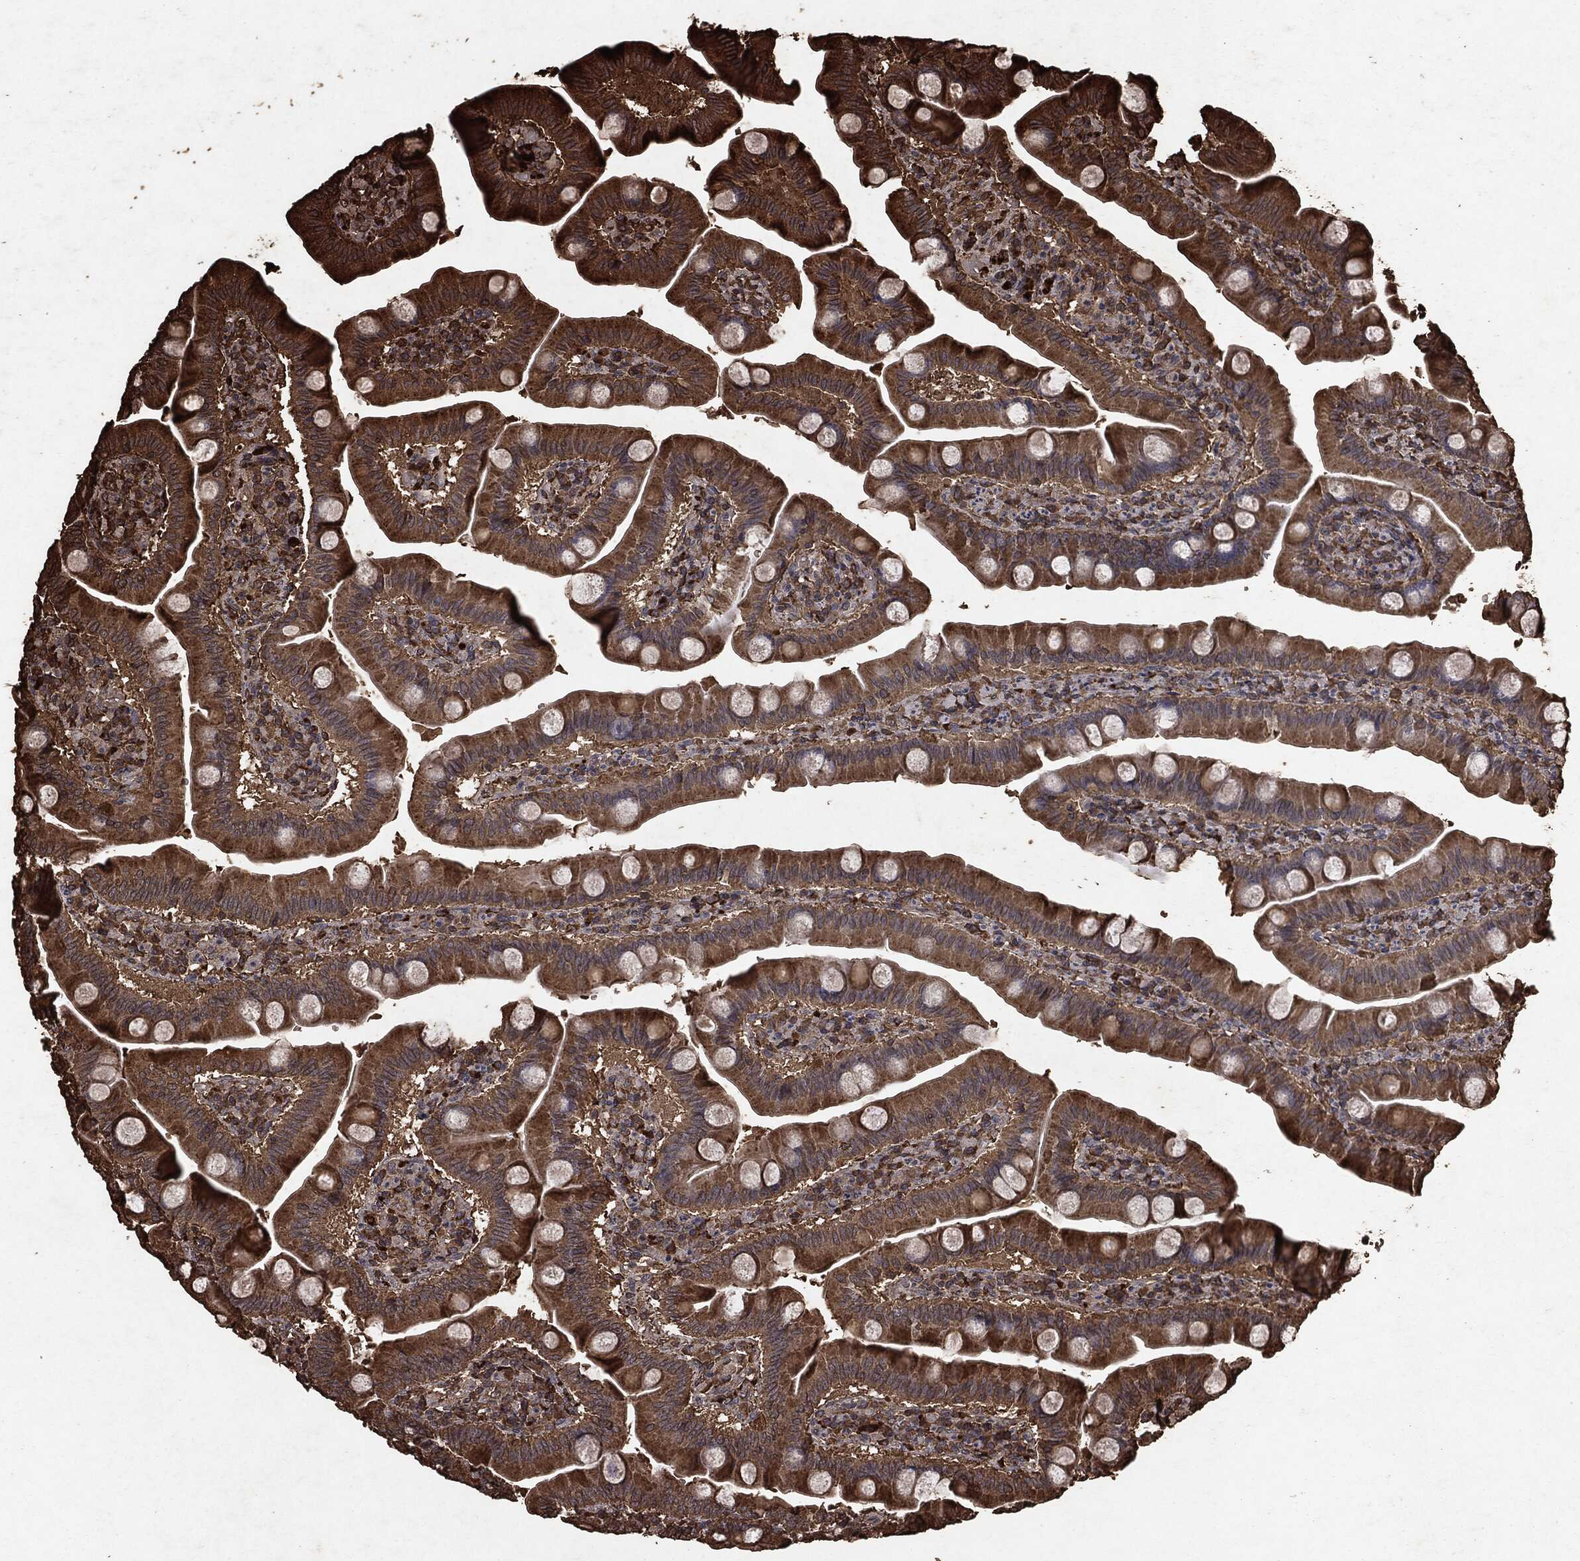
{"staining": {"intensity": "strong", "quantity": ">75%", "location": "cytoplasmic/membranous"}, "tissue": "duodenum", "cell_type": "Glandular cells", "image_type": "normal", "snomed": [{"axis": "morphology", "description": "Normal tissue, NOS"}, {"axis": "topography", "description": "Duodenum"}], "caption": "This photomicrograph shows IHC staining of benign duodenum, with high strong cytoplasmic/membranous expression in about >75% of glandular cells.", "gene": "ARAF", "patient": {"sex": "male", "age": 59}}